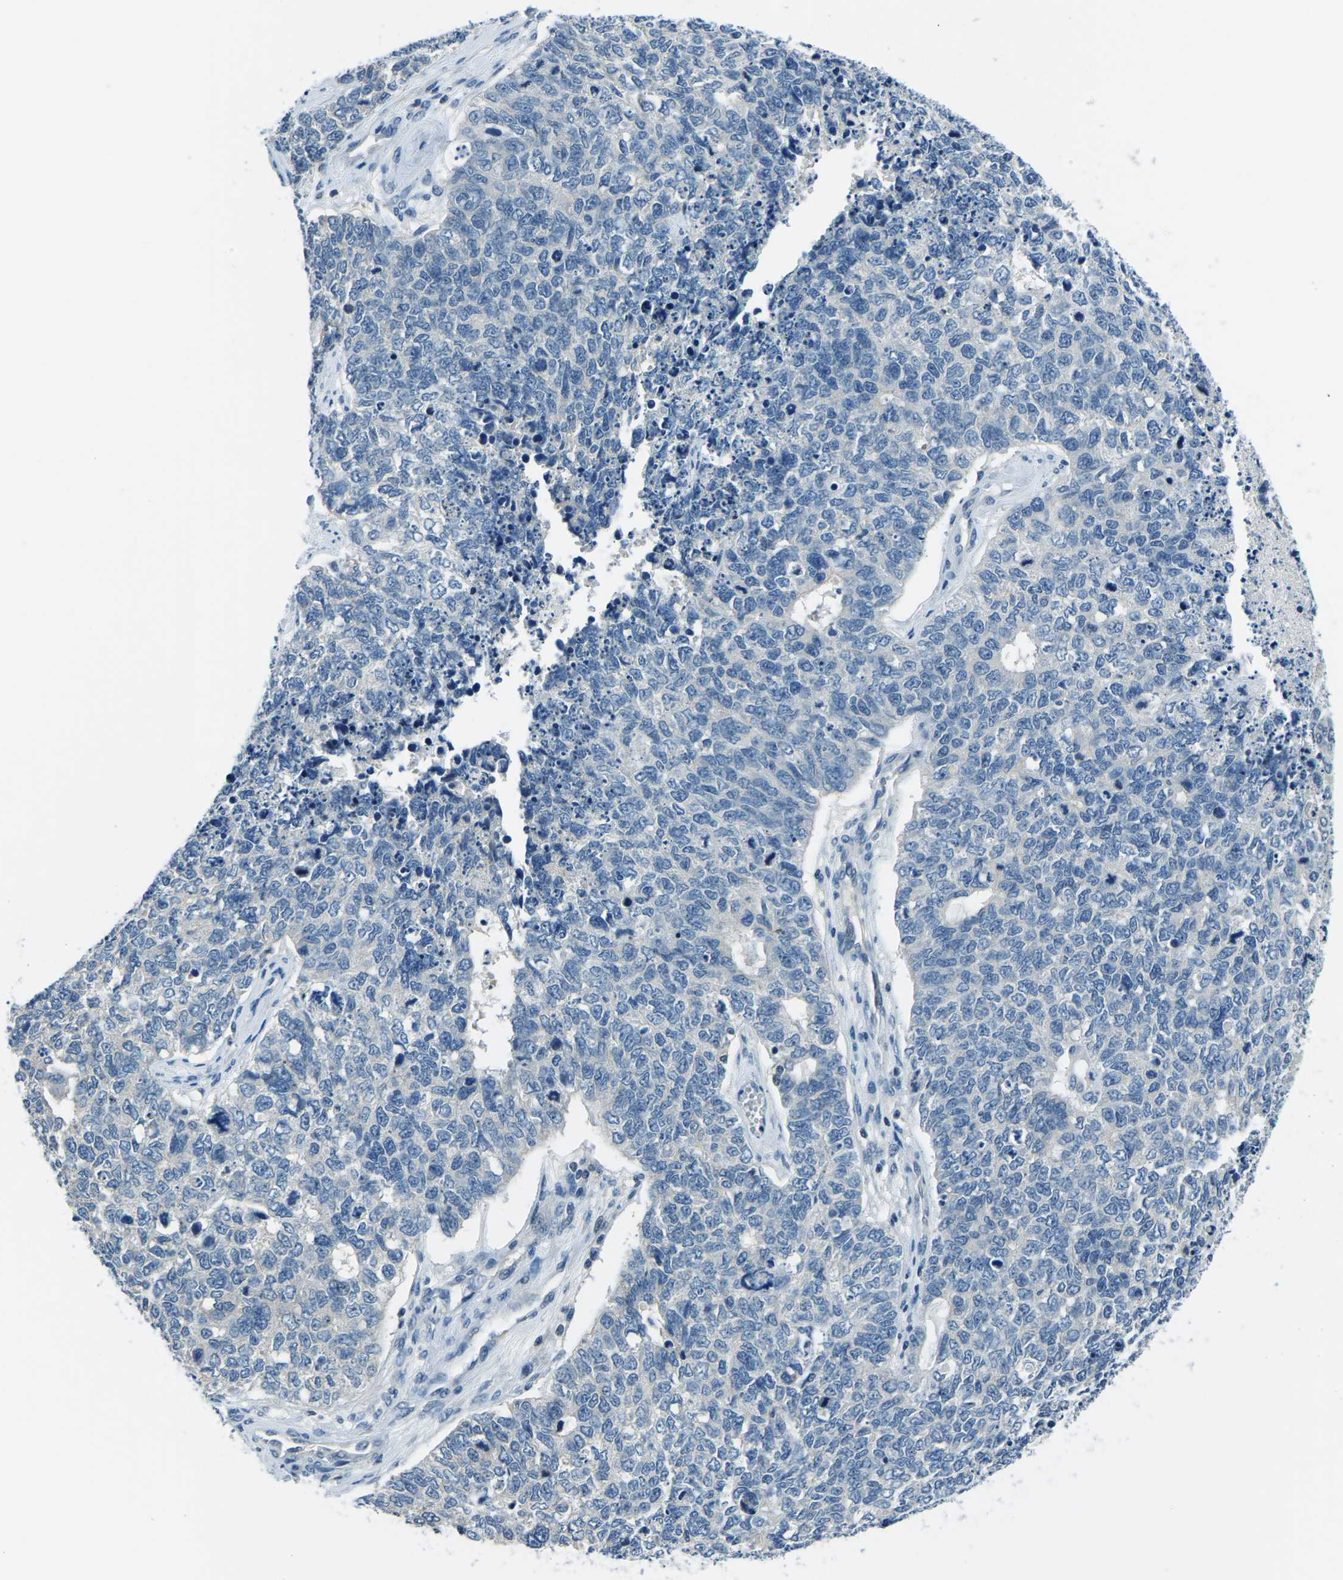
{"staining": {"intensity": "negative", "quantity": "none", "location": "none"}, "tissue": "cervical cancer", "cell_type": "Tumor cells", "image_type": "cancer", "snomed": [{"axis": "morphology", "description": "Squamous cell carcinoma, NOS"}, {"axis": "topography", "description": "Cervix"}], "caption": "Immunohistochemical staining of human cervical cancer (squamous cell carcinoma) demonstrates no significant expression in tumor cells.", "gene": "RRP1", "patient": {"sex": "female", "age": 63}}